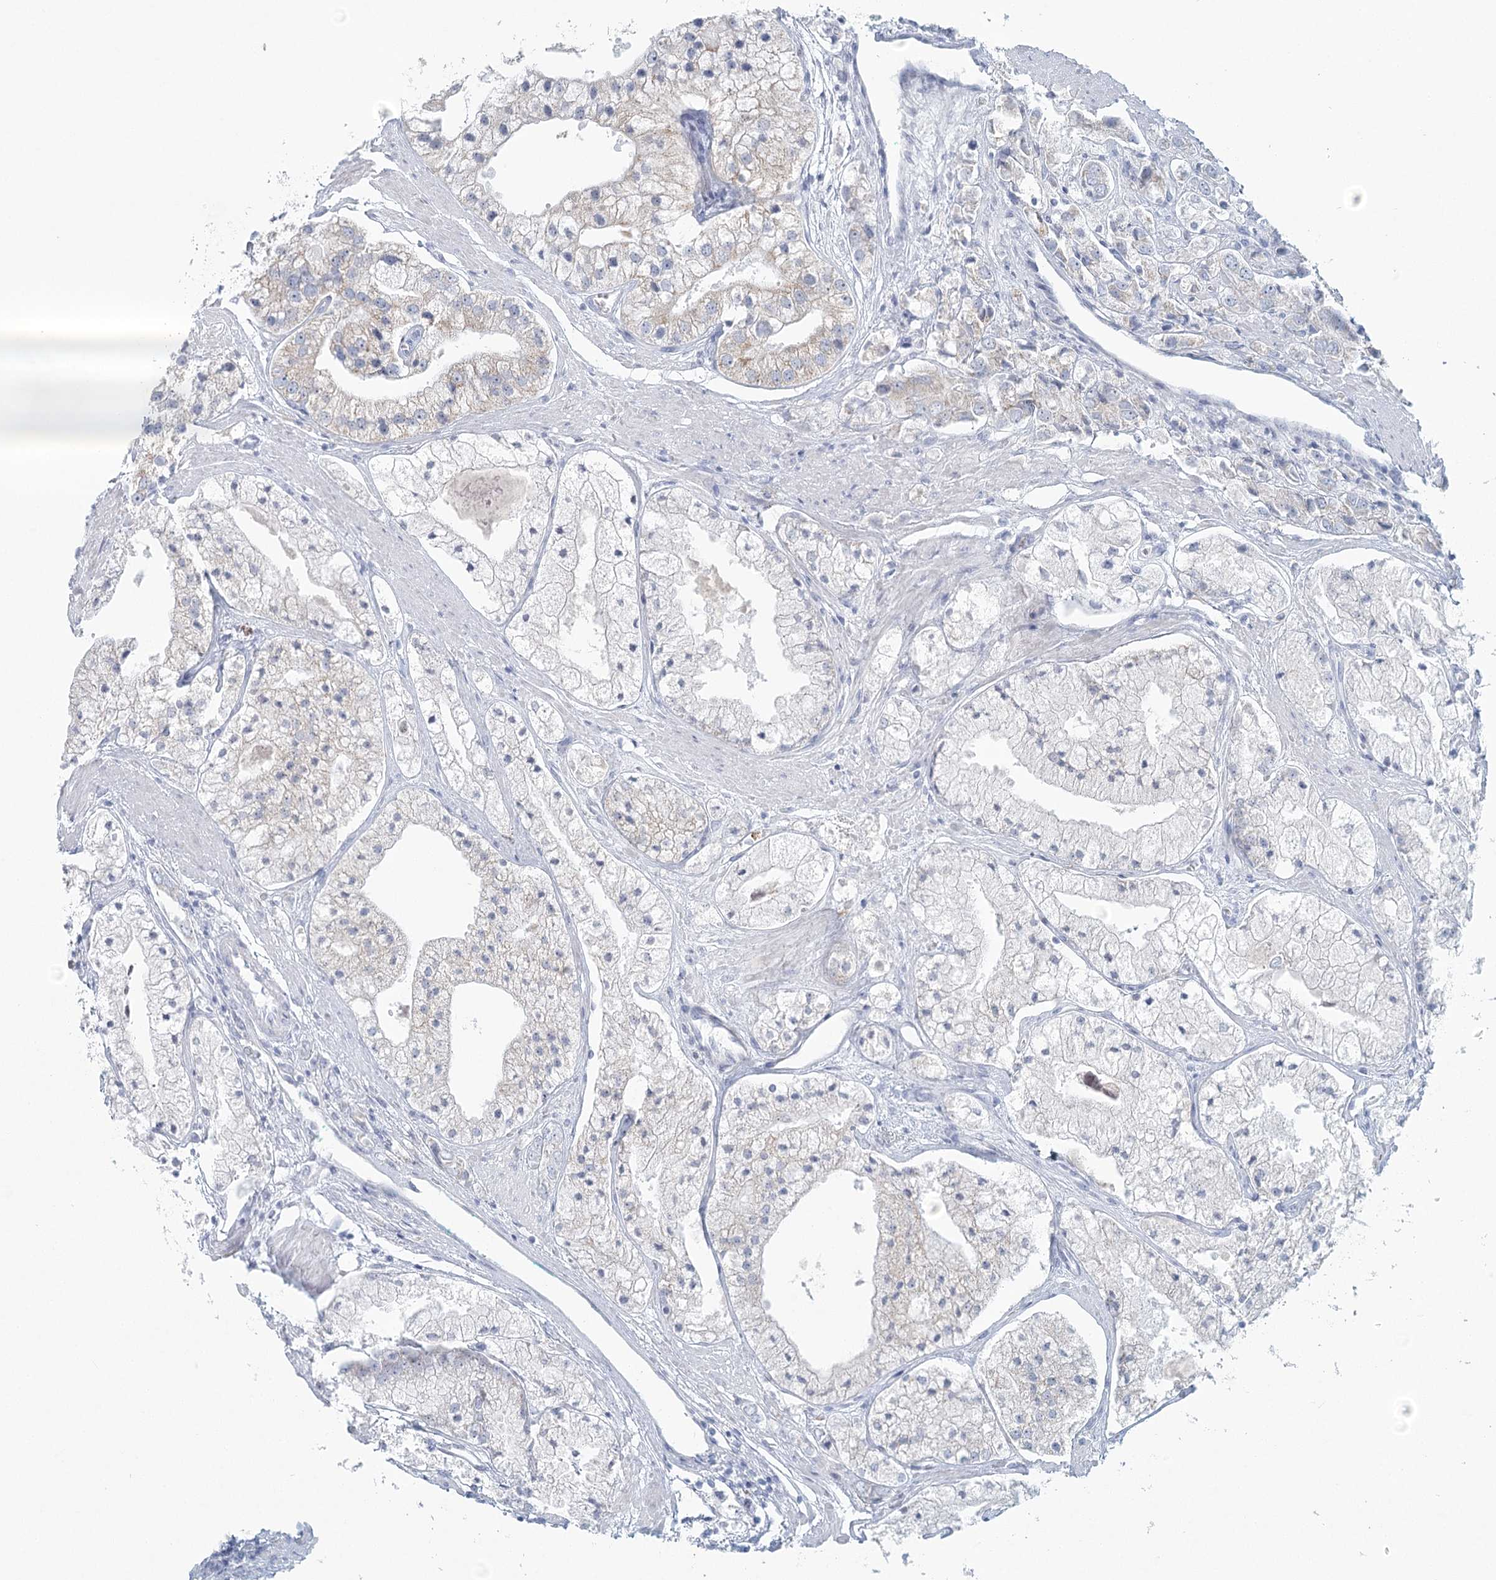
{"staining": {"intensity": "negative", "quantity": "none", "location": "none"}, "tissue": "prostate cancer", "cell_type": "Tumor cells", "image_type": "cancer", "snomed": [{"axis": "morphology", "description": "Adenocarcinoma, High grade"}, {"axis": "topography", "description": "Prostate"}], "caption": "Prostate cancer (adenocarcinoma (high-grade)) was stained to show a protein in brown. There is no significant positivity in tumor cells. (Brightfield microscopy of DAB (3,3'-diaminobenzidine) IHC at high magnification).", "gene": "BPHL", "patient": {"sex": "male", "age": 50}}